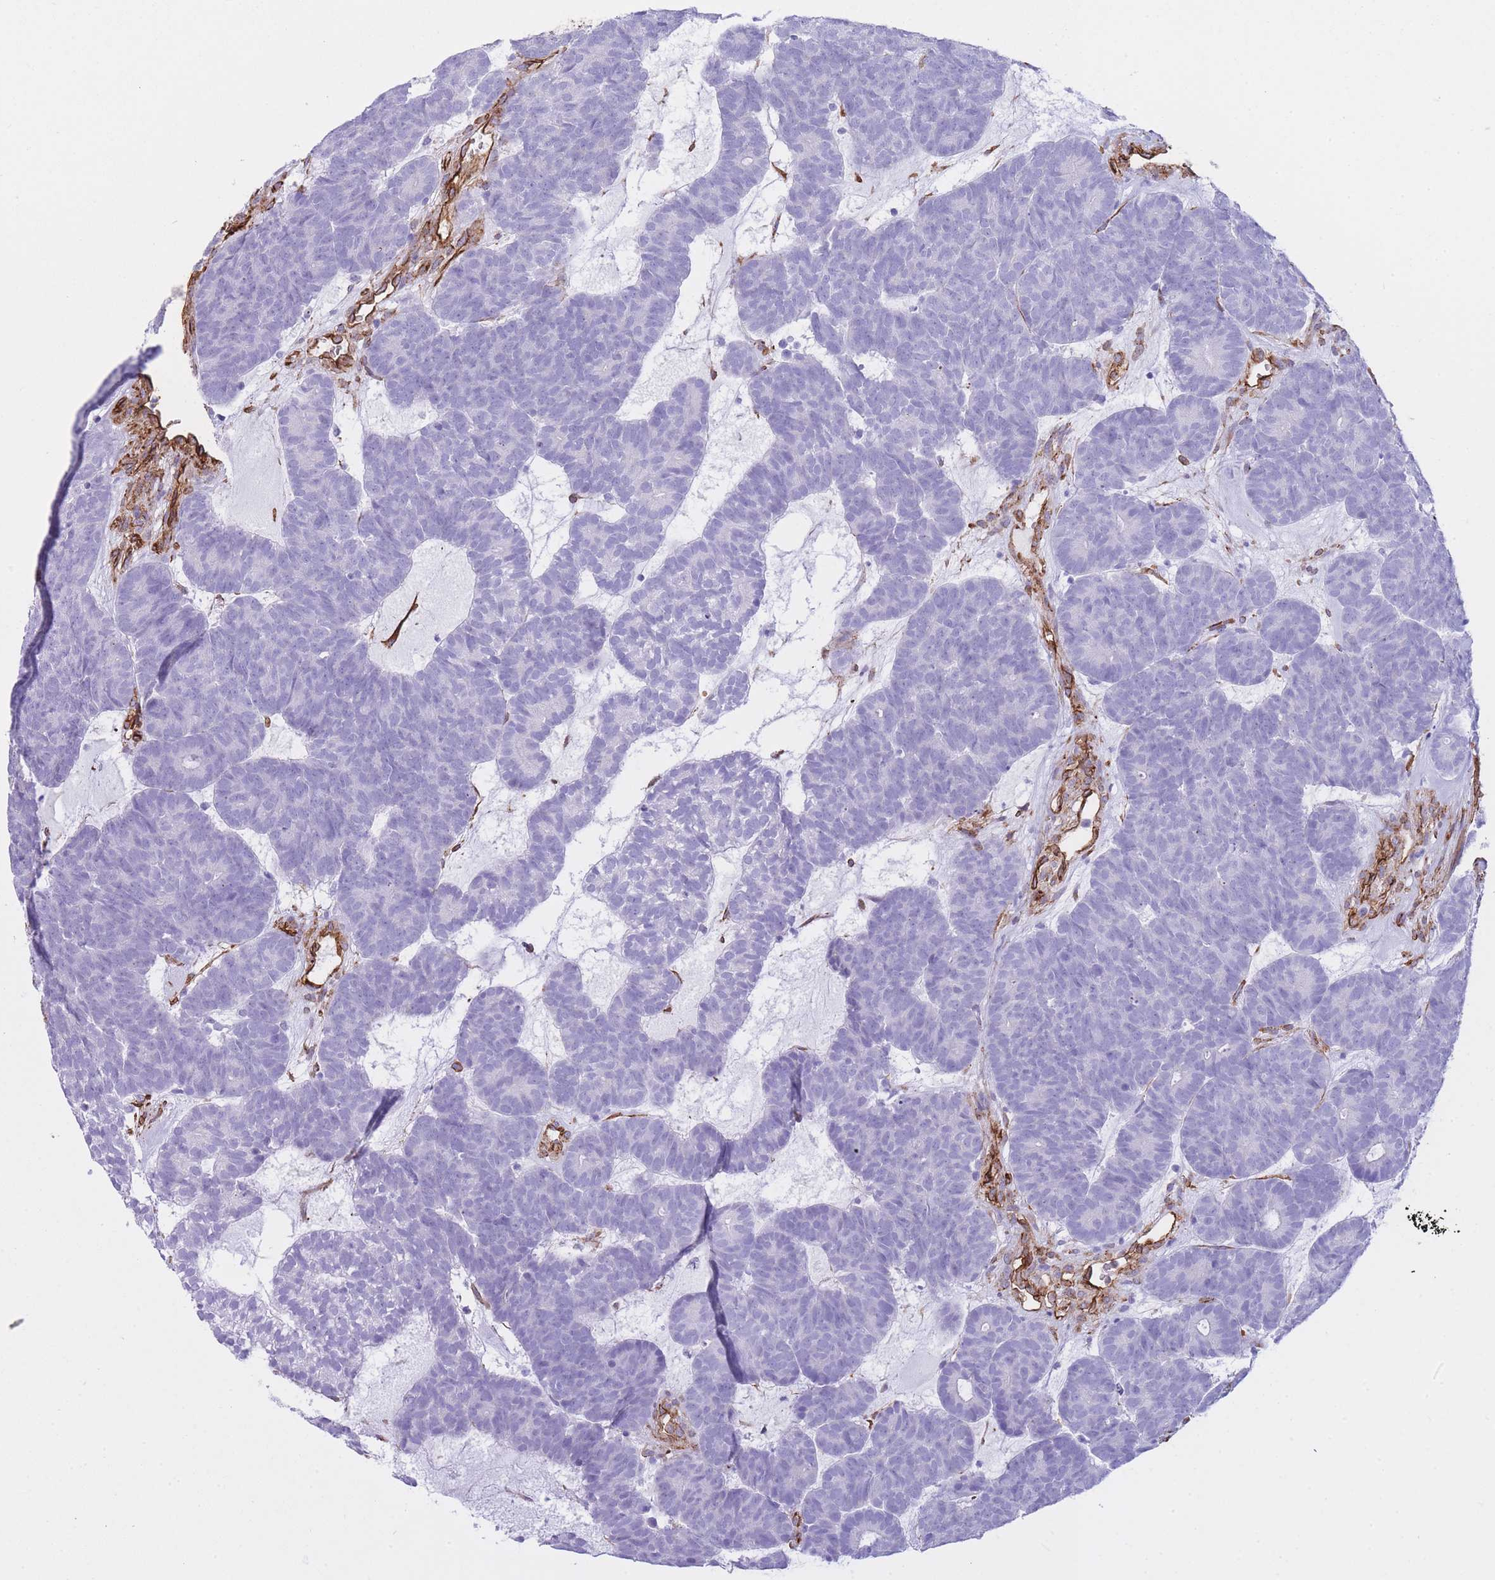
{"staining": {"intensity": "negative", "quantity": "none", "location": "none"}, "tissue": "head and neck cancer", "cell_type": "Tumor cells", "image_type": "cancer", "snomed": [{"axis": "morphology", "description": "Adenocarcinoma, NOS"}, {"axis": "topography", "description": "Head-Neck"}], "caption": "IHC histopathology image of neoplastic tissue: adenocarcinoma (head and neck) stained with DAB (3,3'-diaminobenzidine) exhibits no significant protein expression in tumor cells.", "gene": "CAVIN1", "patient": {"sex": "female", "age": 81}}